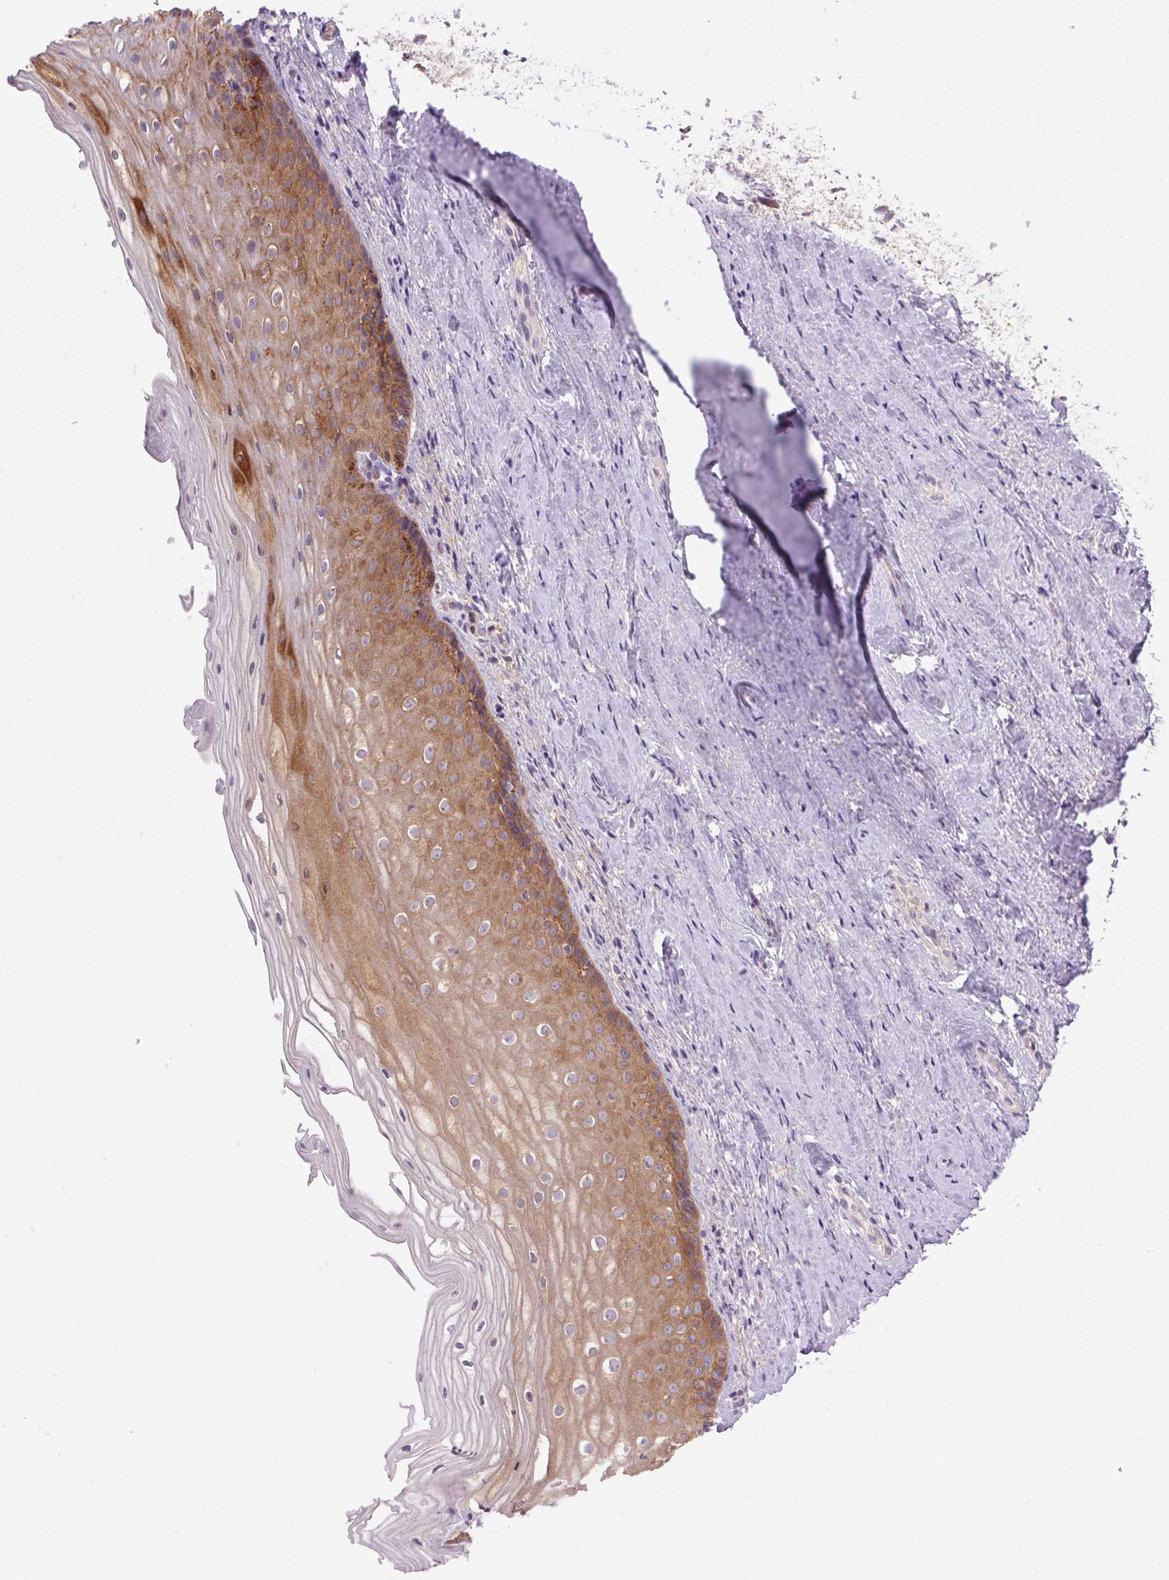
{"staining": {"intensity": "moderate", "quantity": "25%-75%", "location": "cytoplasmic/membranous"}, "tissue": "vagina", "cell_type": "Squamous epithelial cells", "image_type": "normal", "snomed": [{"axis": "morphology", "description": "Normal tissue, NOS"}, {"axis": "topography", "description": "Vagina"}], "caption": "Benign vagina was stained to show a protein in brown. There is medium levels of moderate cytoplasmic/membranous expression in approximately 25%-75% of squamous epithelial cells. (Brightfield microscopy of DAB IHC at high magnification).", "gene": "SOWAHC", "patient": {"sex": "female", "age": 52}}